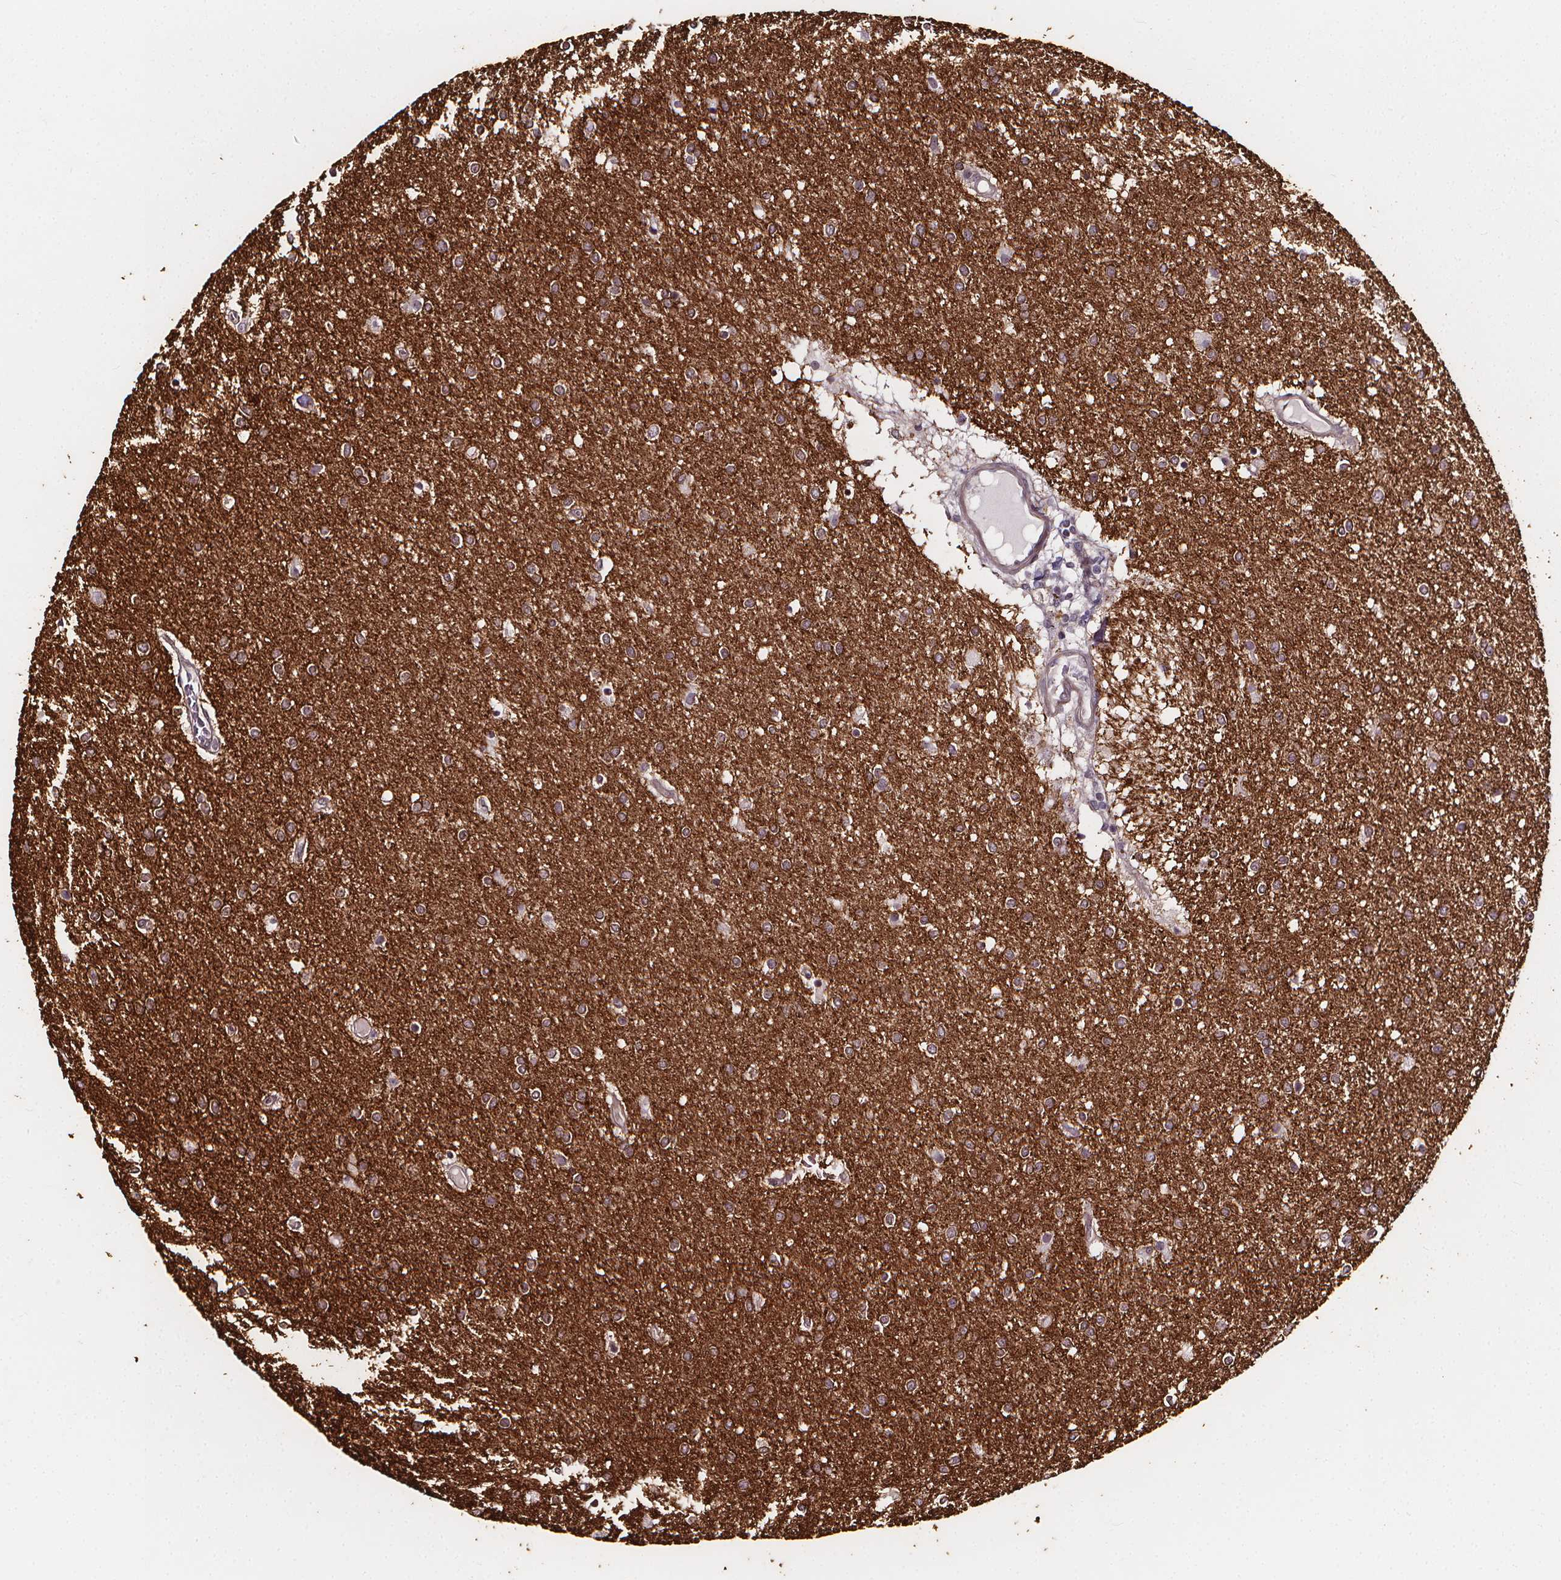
{"staining": {"intensity": "weak", "quantity": "25%-75%", "location": "cytoplasmic/membranous"}, "tissue": "glioma", "cell_type": "Tumor cells", "image_type": "cancer", "snomed": [{"axis": "morphology", "description": "Glioma, malignant, High grade"}, {"axis": "topography", "description": "Brain"}], "caption": "Brown immunohistochemical staining in human malignant high-grade glioma demonstrates weak cytoplasmic/membranous expression in approximately 25%-75% of tumor cells.", "gene": "DDIT3", "patient": {"sex": "female", "age": 61}}